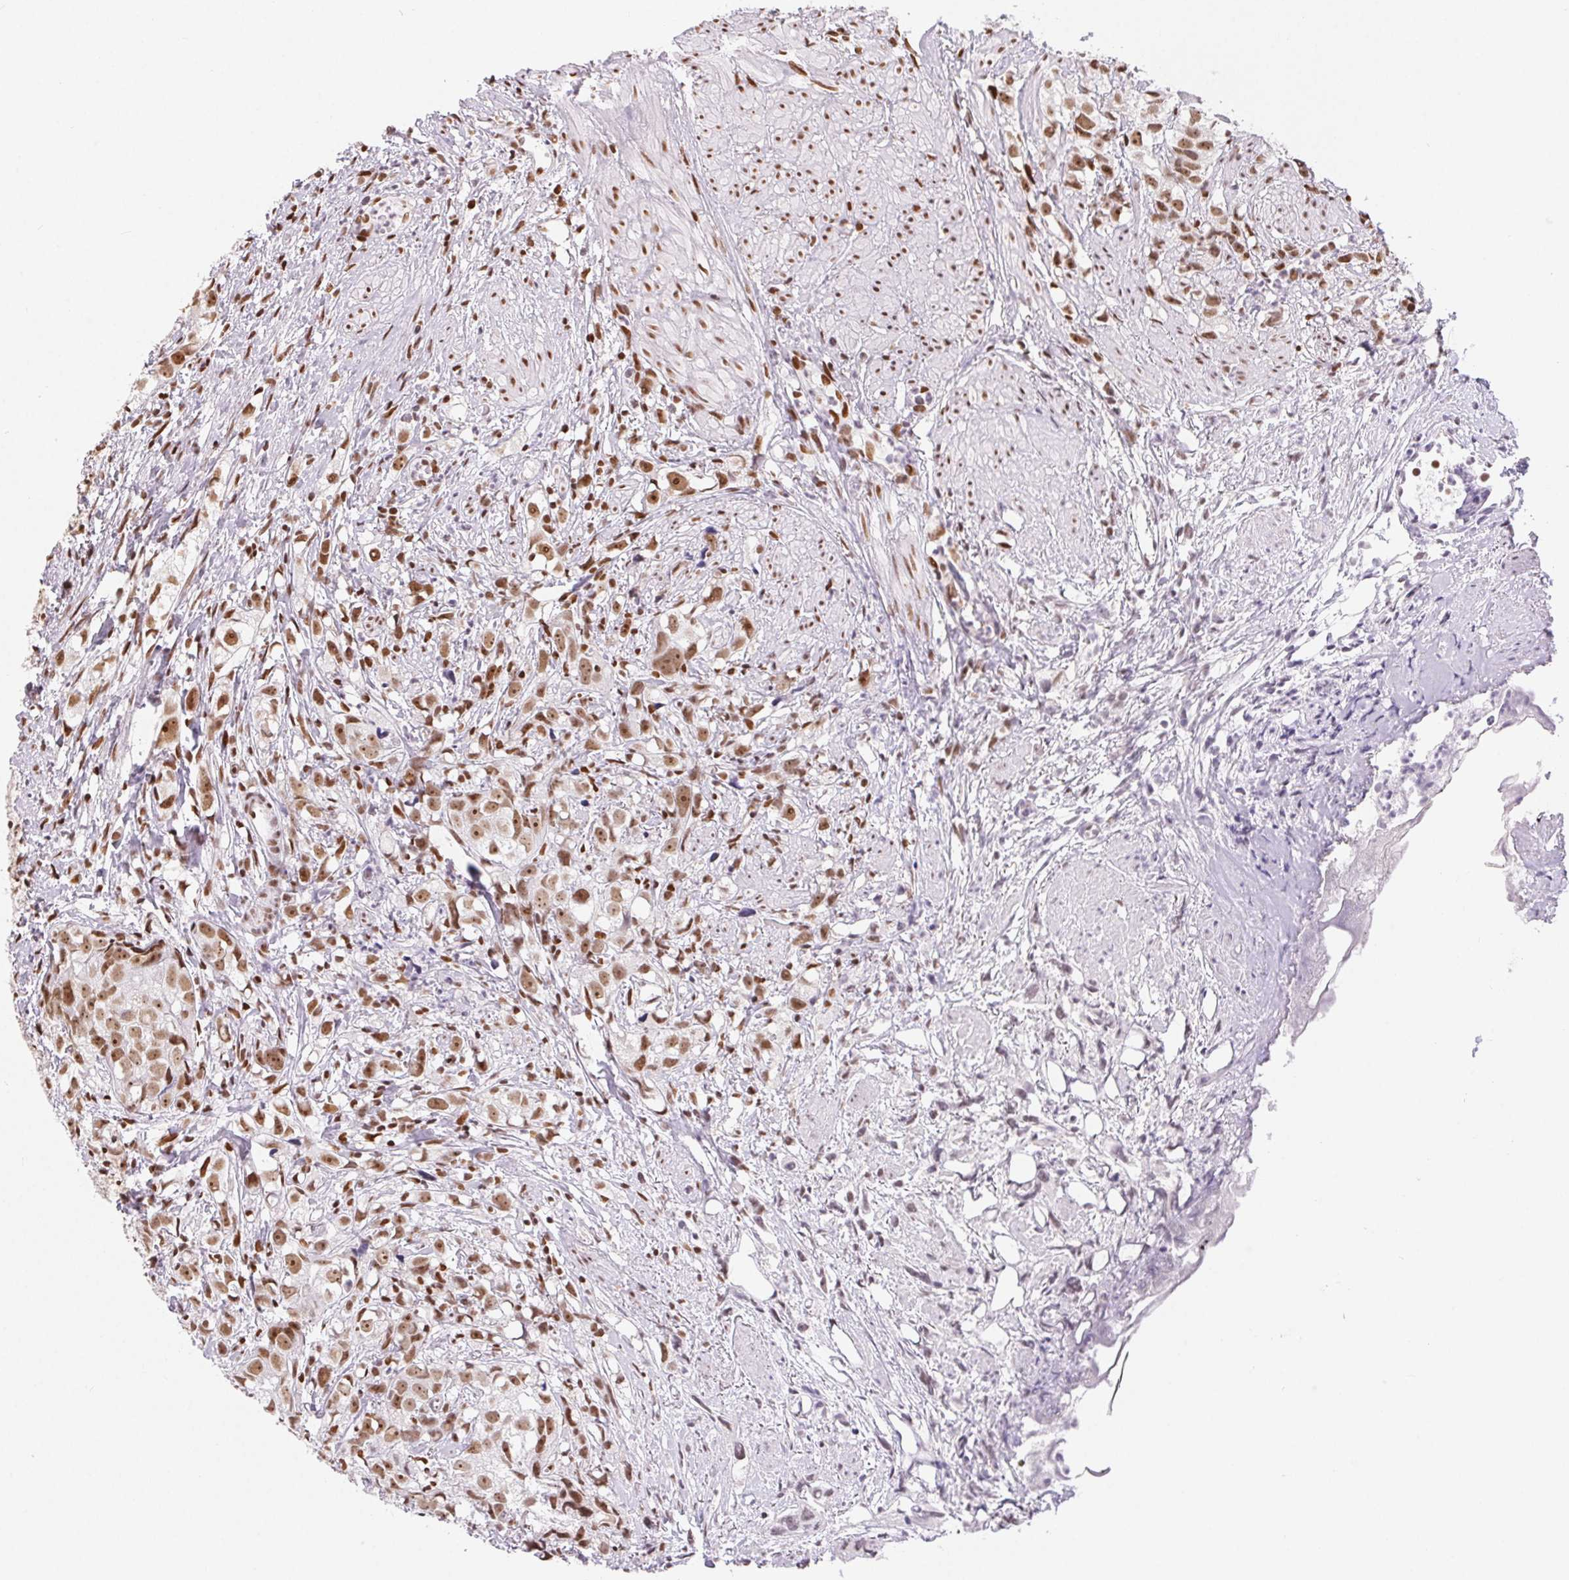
{"staining": {"intensity": "moderate", "quantity": ">75%", "location": "nuclear"}, "tissue": "prostate cancer", "cell_type": "Tumor cells", "image_type": "cancer", "snomed": [{"axis": "morphology", "description": "Adenocarcinoma, High grade"}, {"axis": "topography", "description": "Prostate"}], "caption": "A brown stain labels moderate nuclear expression of a protein in prostate cancer tumor cells.", "gene": "ZNF80", "patient": {"sex": "male", "age": 68}}